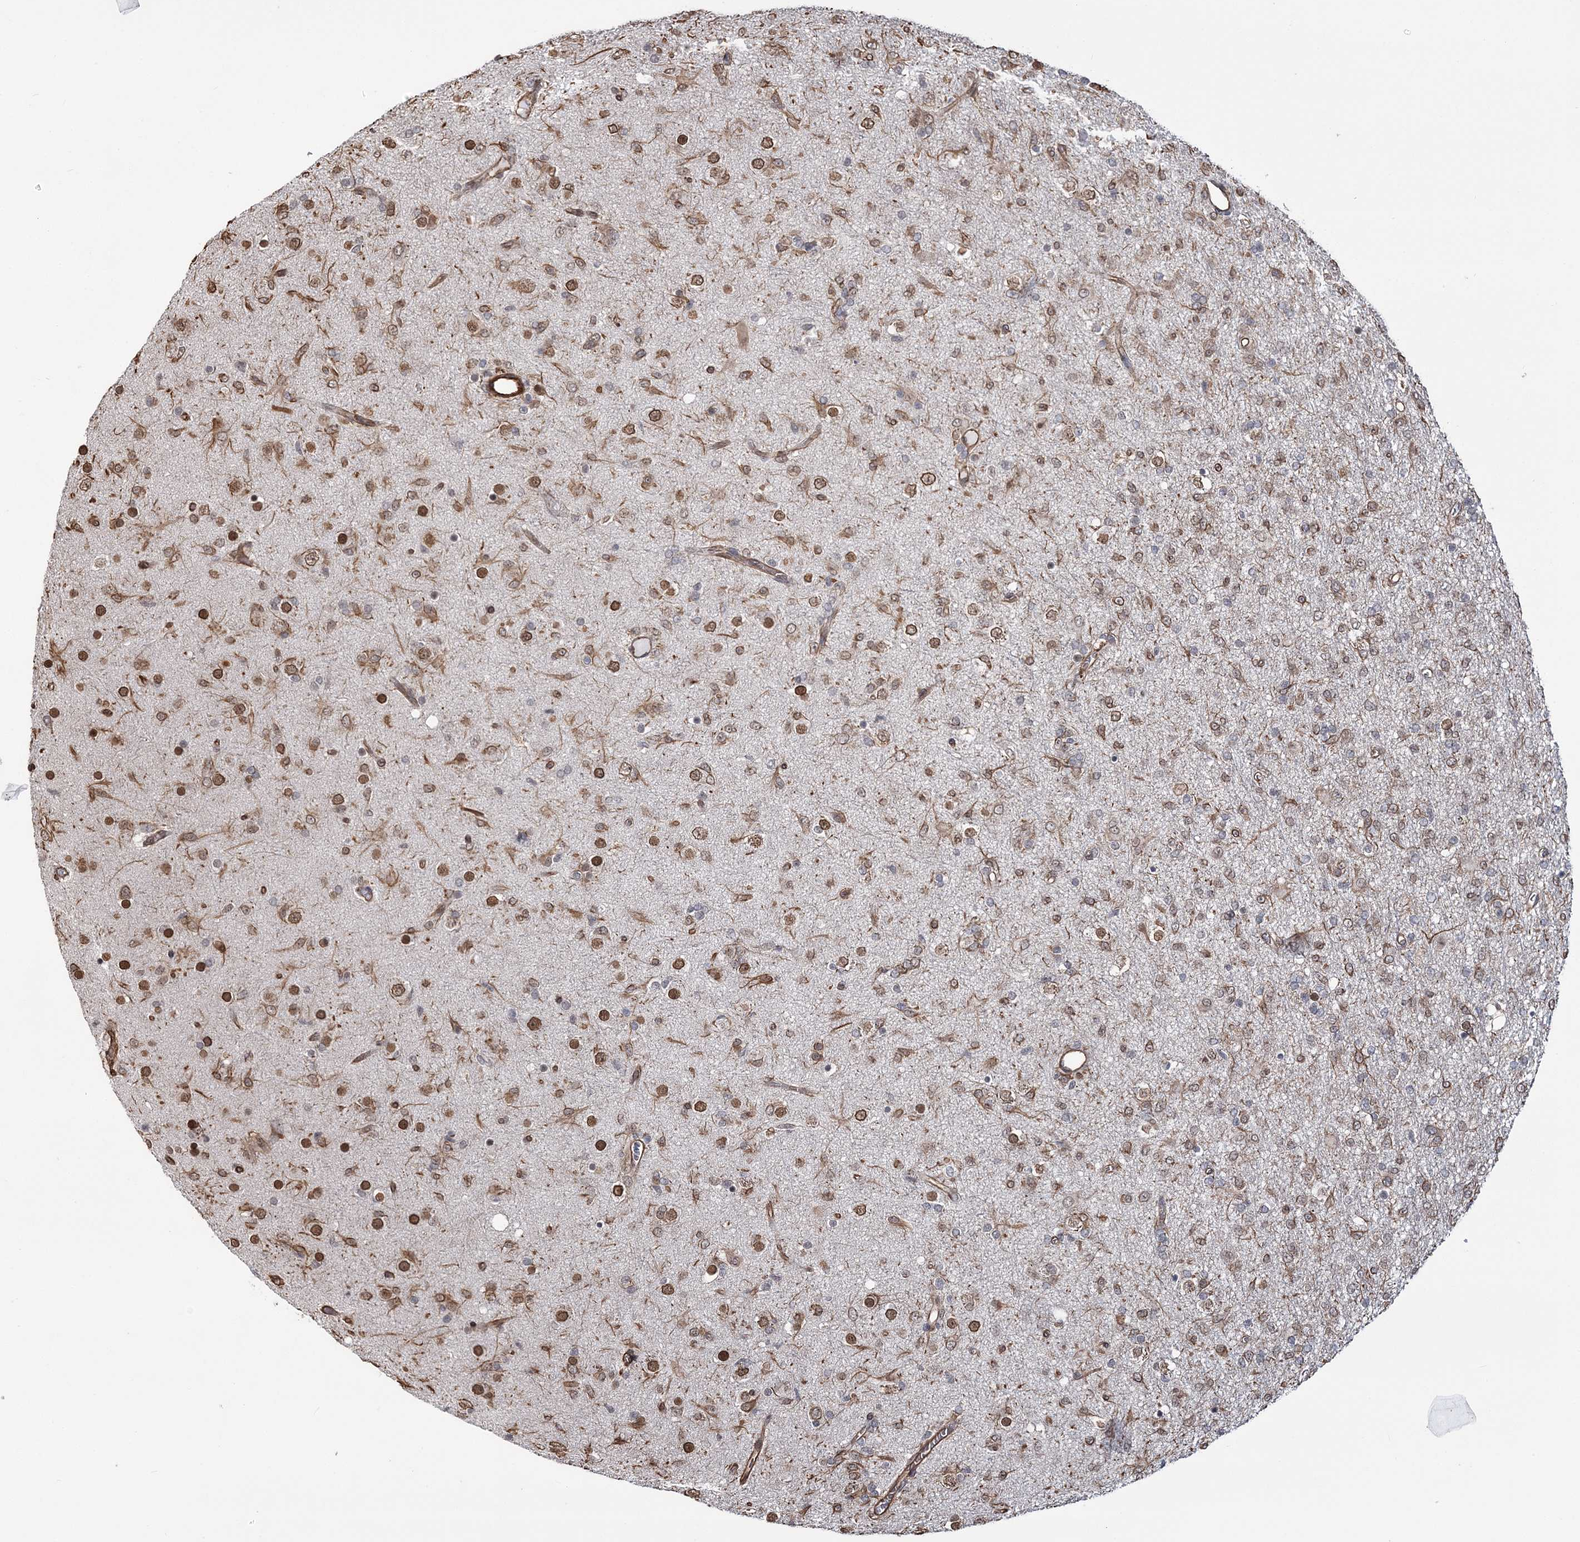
{"staining": {"intensity": "moderate", "quantity": ">75%", "location": "nuclear"}, "tissue": "glioma", "cell_type": "Tumor cells", "image_type": "cancer", "snomed": [{"axis": "morphology", "description": "Glioma, malignant, Low grade"}, {"axis": "topography", "description": "Brain"}], "caption": "A medium amount of moderate nuclear staining is seen in about >75% of tumor cells in low-grade glioma (malignant) tissue.", "gene": "ATP11B", "patient": {"sex": "male", "age": 65}}